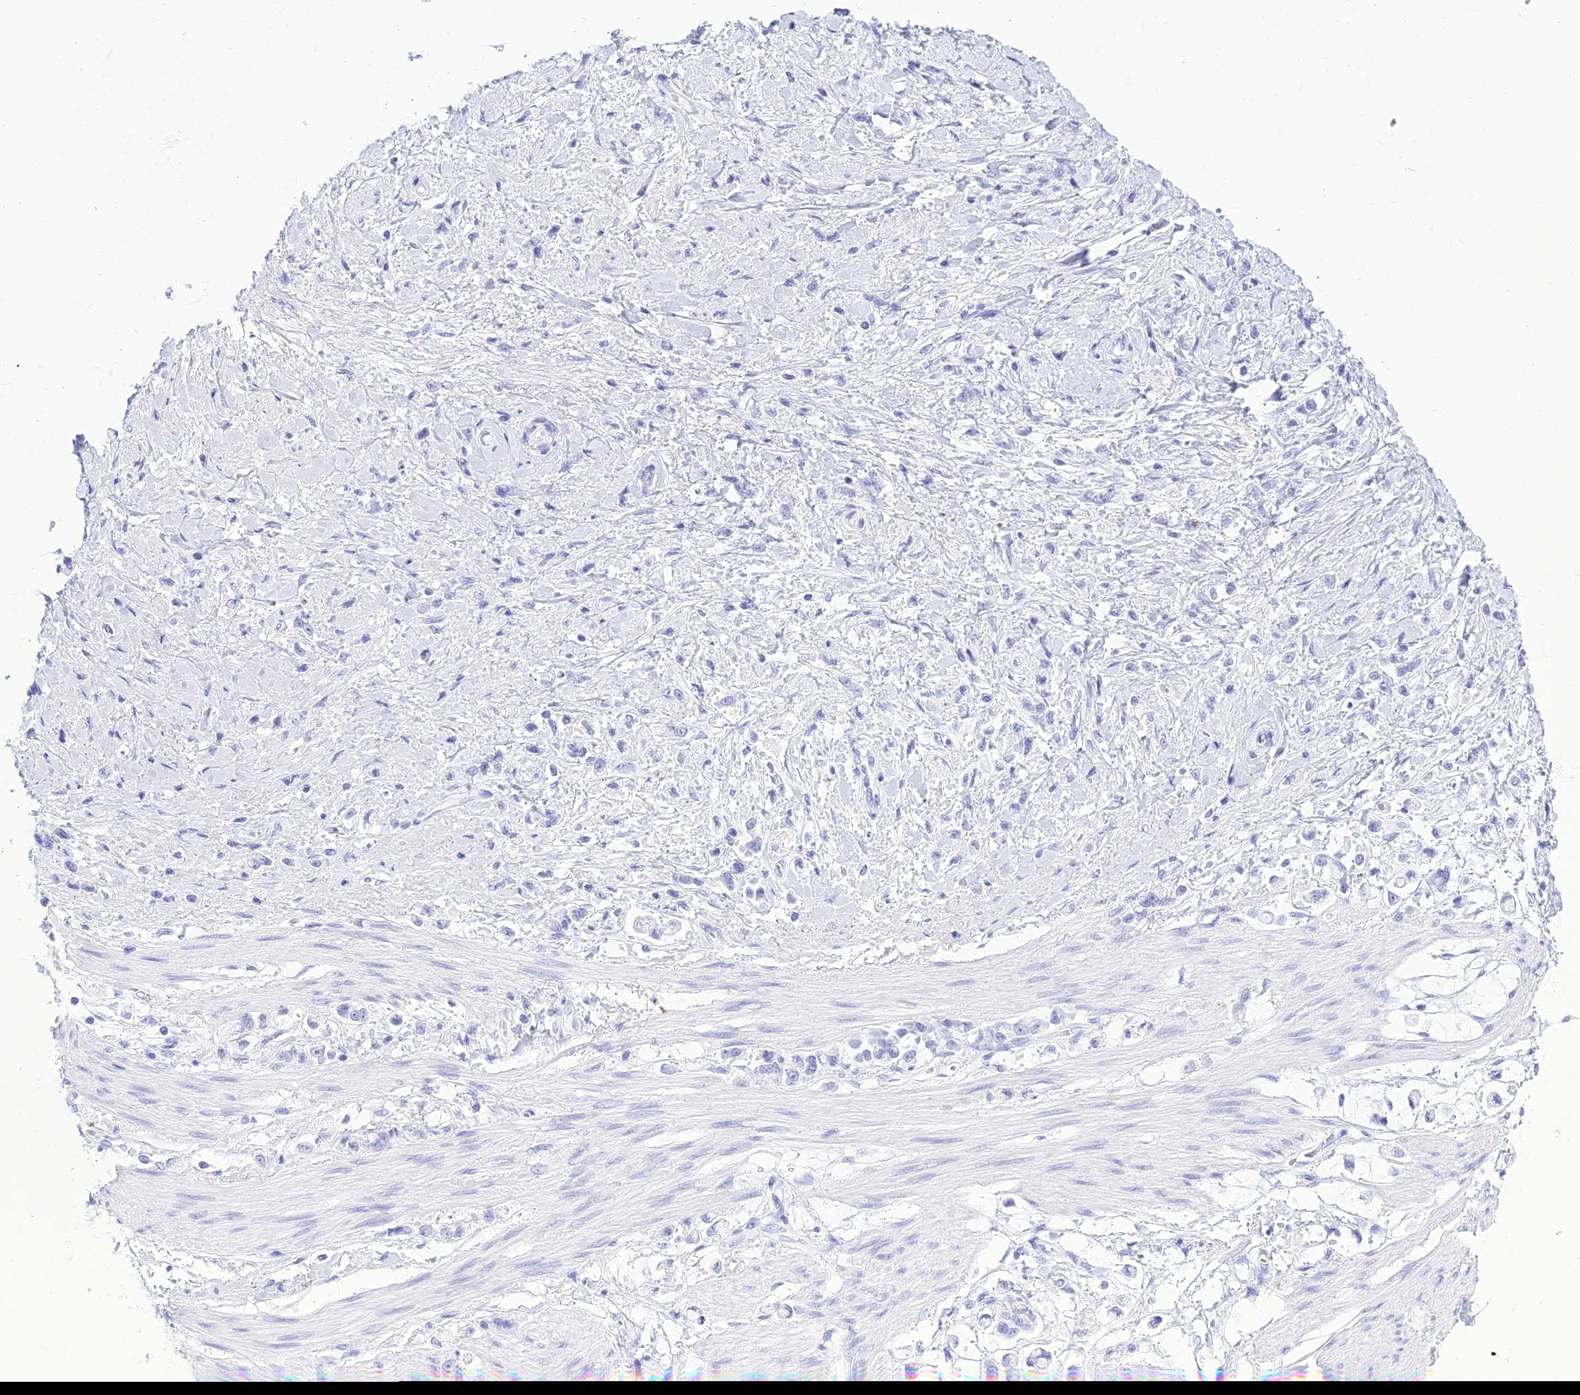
{"staining": {"intensity": "negative", "quantity": "none", "location": "none"}, "tissue": "stomach cancer", "cell_type": "Tumor cells", "image_type": "cancer", "snomed": [{"axis": "morphology", "description": "Adenocarcinoma, NOS"}, {"axis": "topography", "description": "Stomach"}], "caption": "An image of stomach adenocarcinoma stained for a protein reveals no brown staining in tumor cells.", "gene": "ZNF442", "patient": {"sex": "female", "age": 60}}